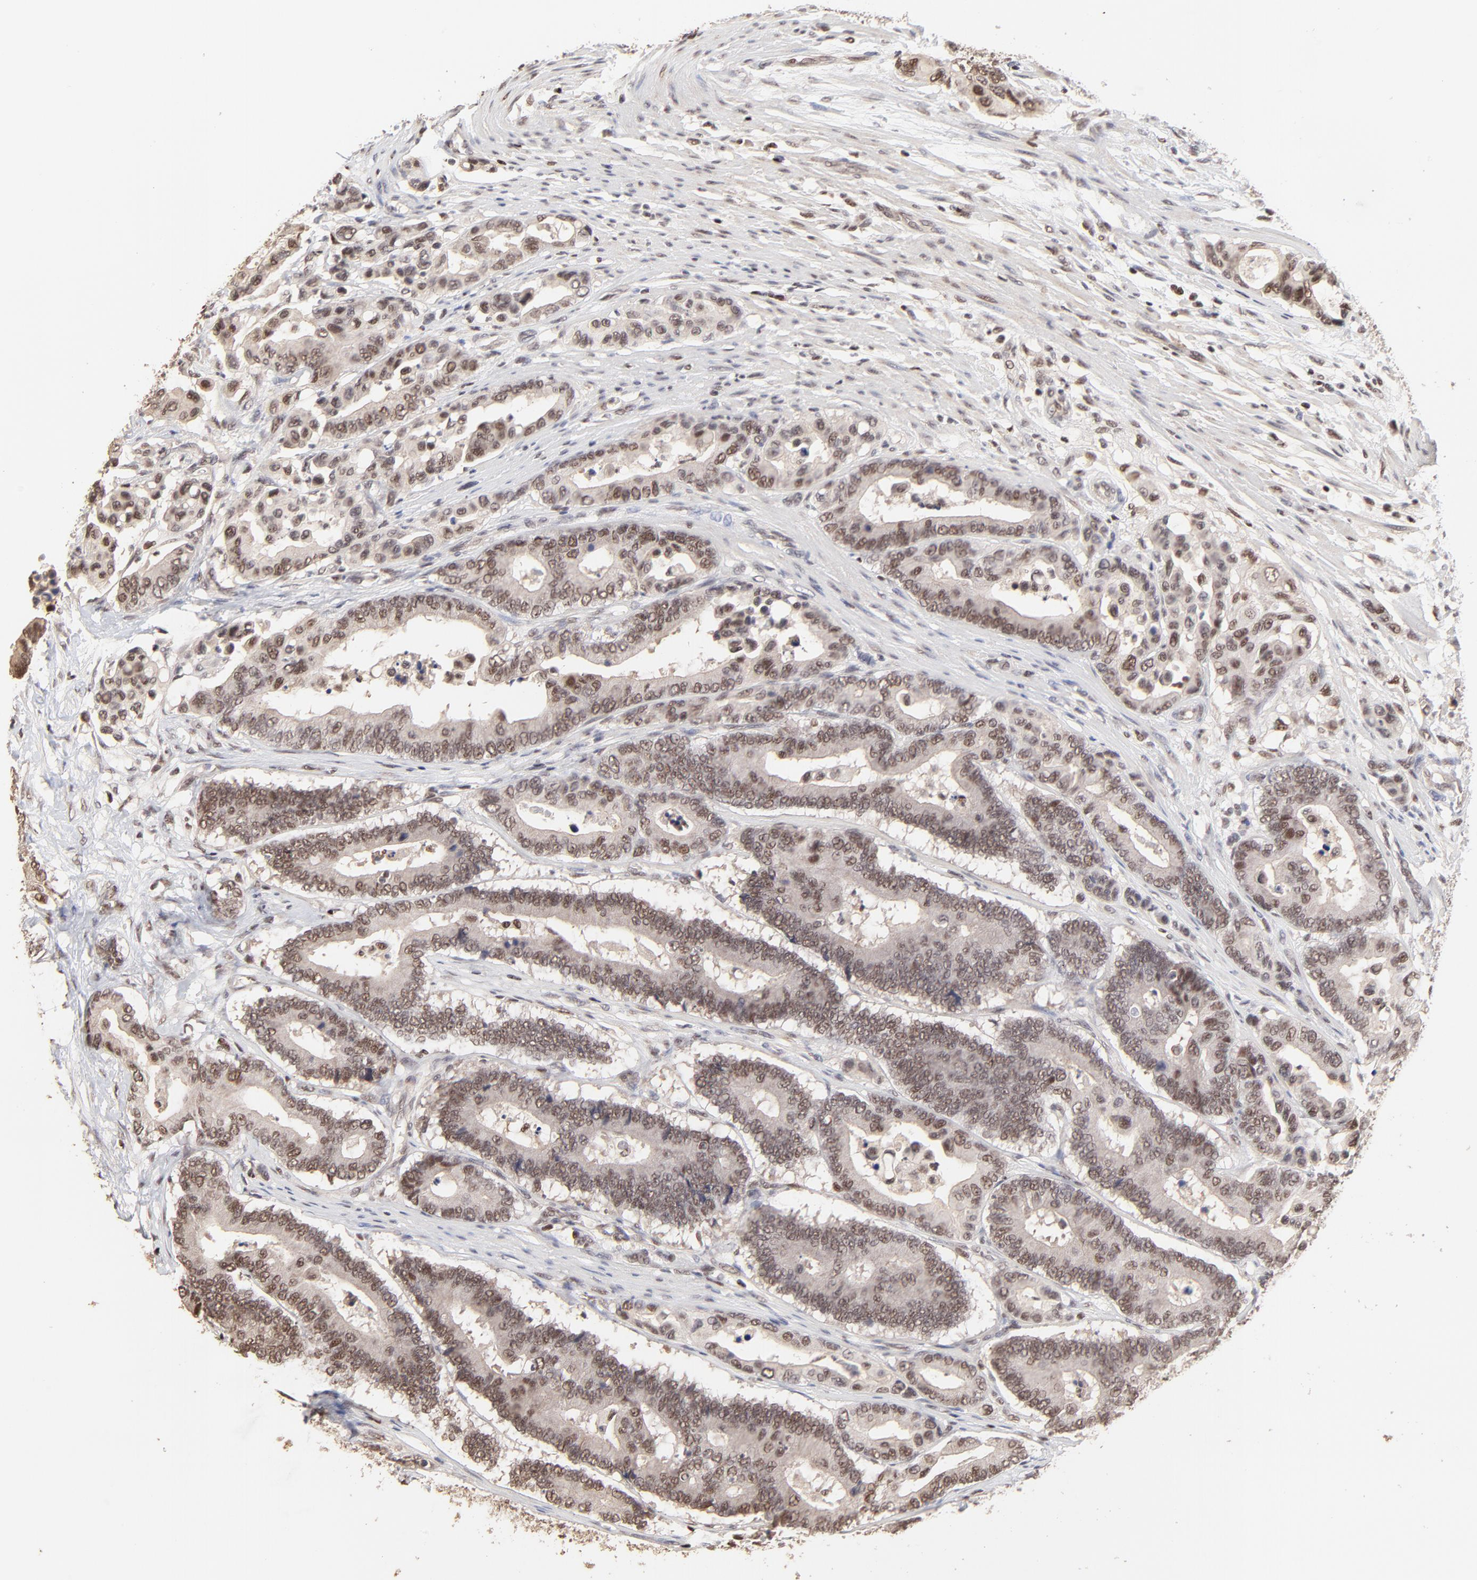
{"staining": {"intensity": "moderate", "quantity": ">75%", "location": "nuclear"}, "tissue": "colorectal cancer", "cell_type": "Tumor cells", "image_type": "cancer", "snomed": [{"axis": "morphology", "description": "Normal tissue, NOS"}, {"axis": "morphology", "description": "Adenocarcinoma, NOS"}, {"axis": "topography", "description": "Colon"}], "caption": "Tumor cells display medium levels of moderate nuclear positivity in approximately >75% of cells in human colorectal adenocarcinoma.", "gene": "DSN1", "patient": {"sex": "male", "age": 82}}